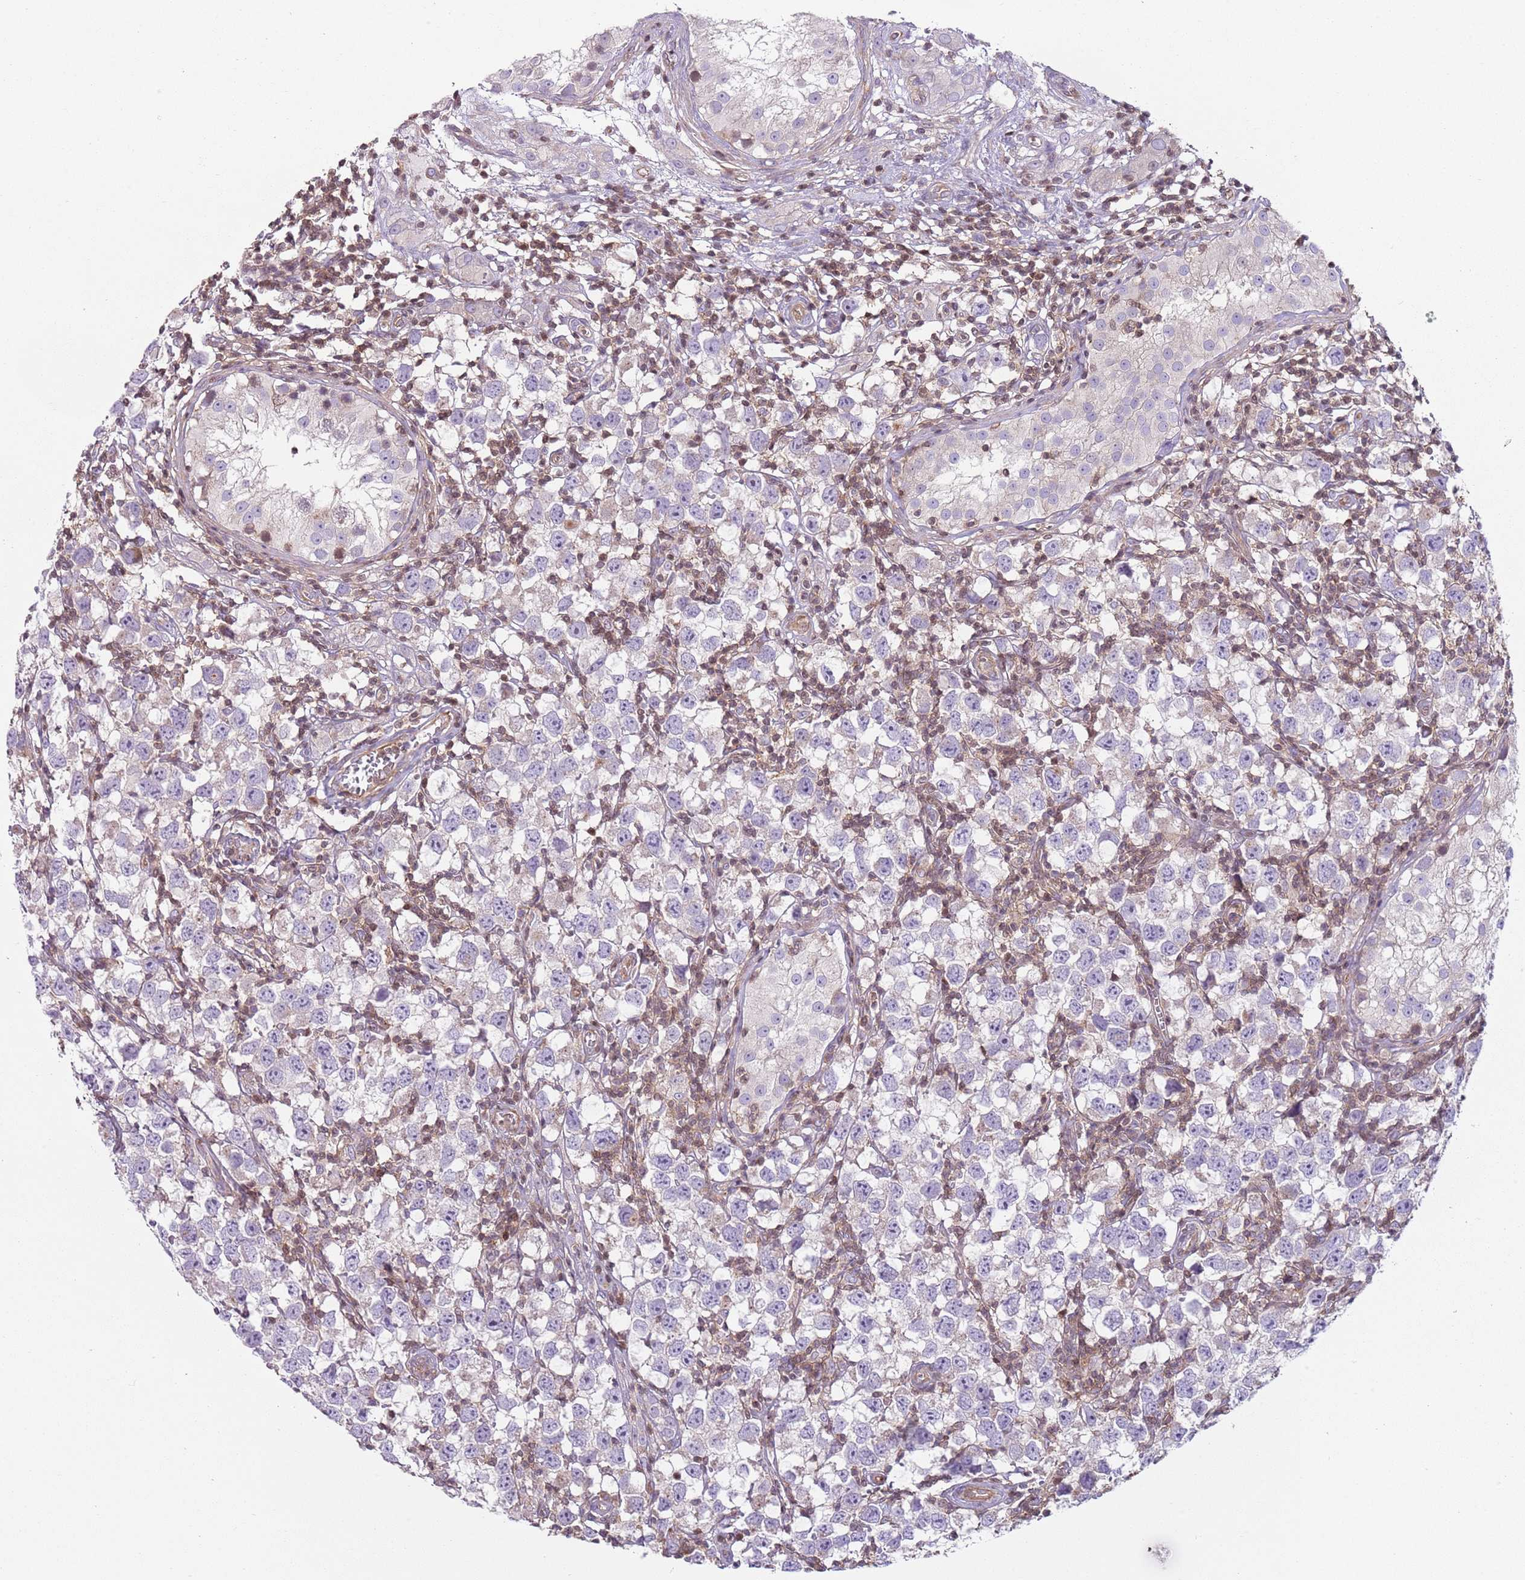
{"staining": {"intensity": "negative", "quantity": "none", "location": "none"}, "tissue": "testis cancer", "cell_type": "Tumor cells", "image_type": "cancer", "snomed": [{"axis": "morphology", "description": "Seminoma, NOS"}, {"axis": "morphology", "description": "Carcinoma, Embryonal, NOS"}, {"axis": "topography", "description": "Testis"}], "caption": "DAB (3,3'-diaminobenzidine) immunohistochemical staining of human testis cancer (seminoma) shows no significant staining in tumor cells.", "gene": "GNAI3", "patient": {"sex": "male", "age": 29}}